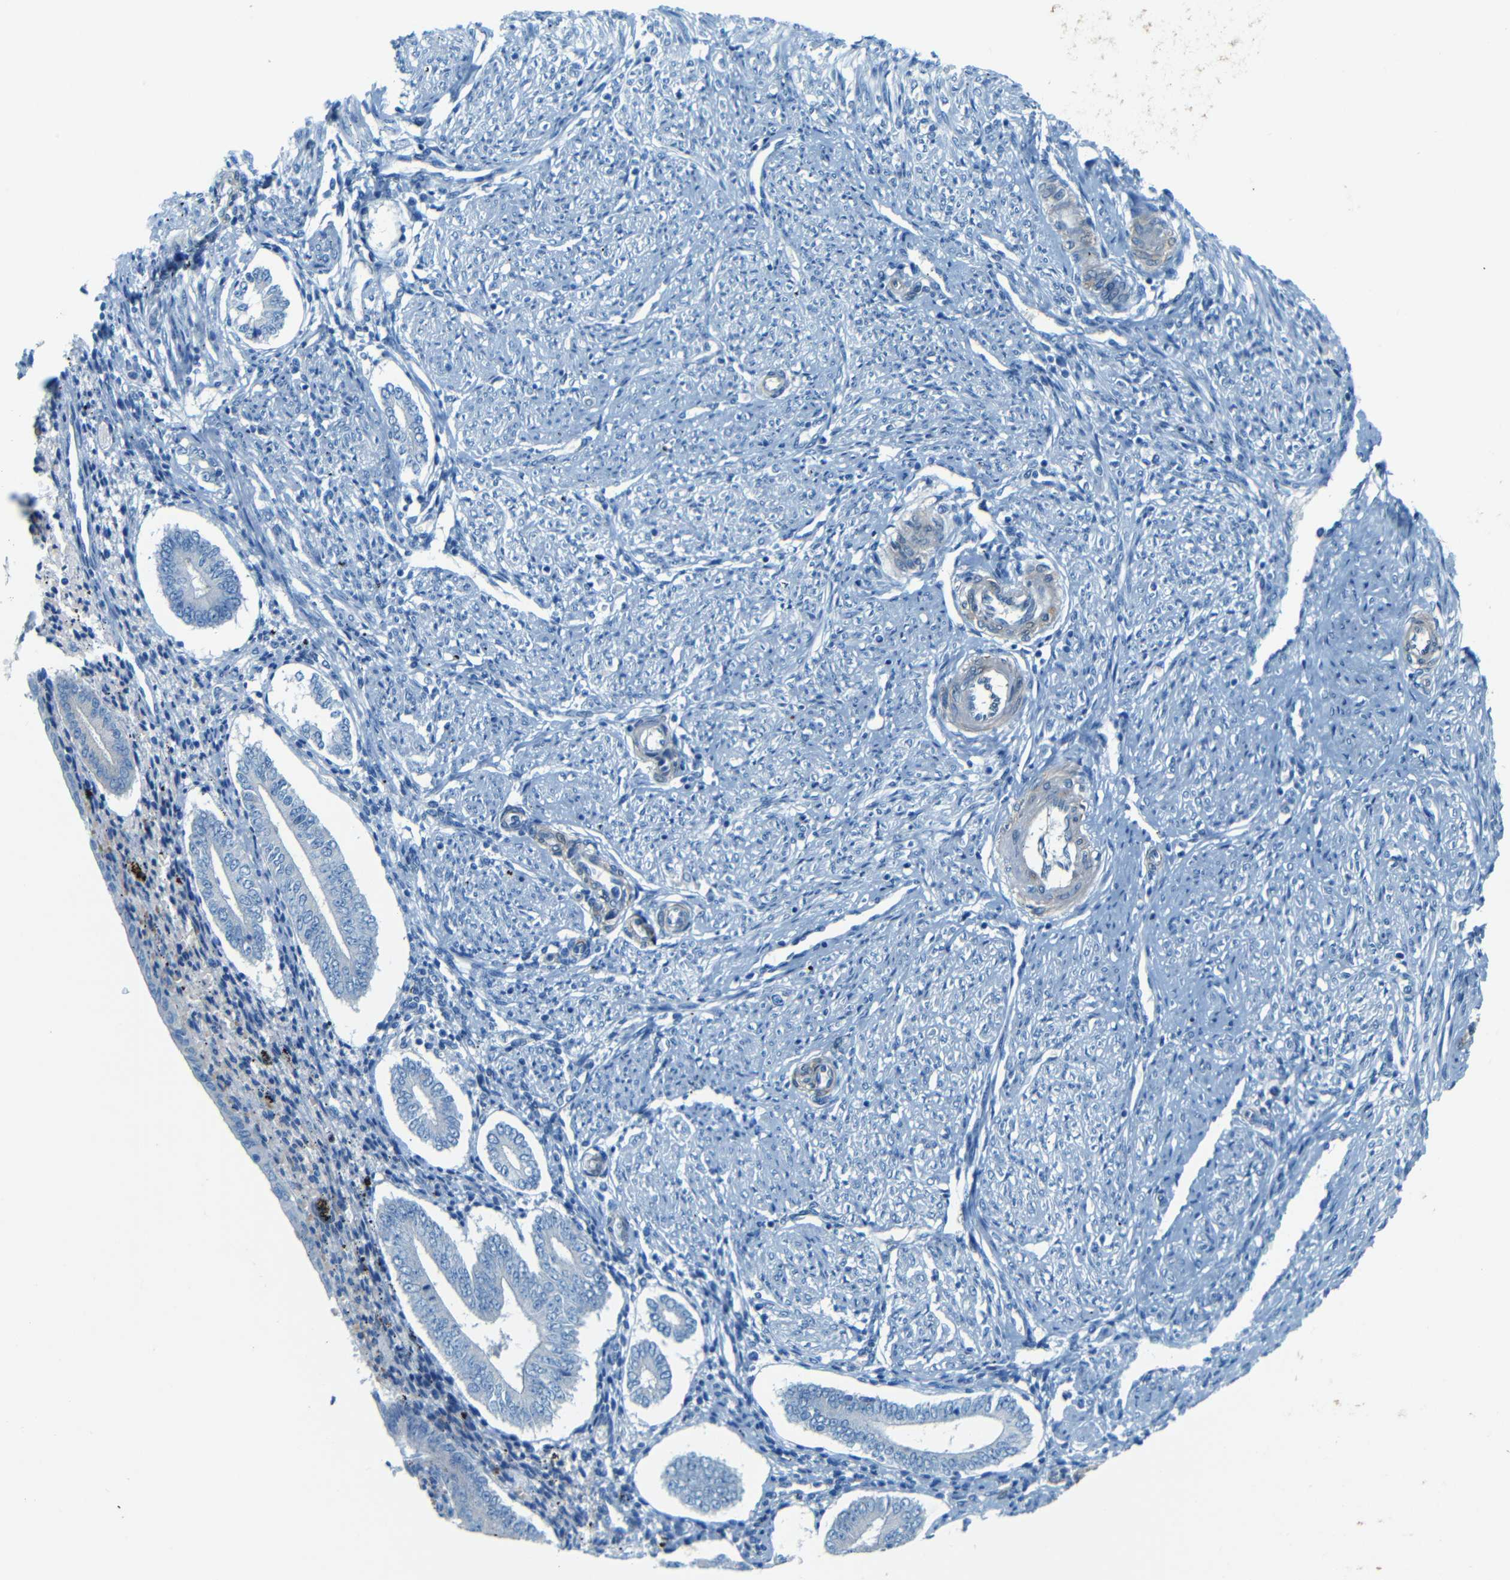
{"staining": {"intensity": "negative", "quantity": "none", "location": "none"}, "tissue": "endometrium", "cell_type": "Cells in endometrial stroma", "image_type": "normal", "snomed": [{"axis": "morphology", "description": "Normal tissue, NOS"}, {"axis": "topography", "description": "Endometrium"}], "caption": "Photomicrograph shows no protein positivity in cells in endometrial stroma of normal endometrium. (Stains: DAB (3,3'-diaminobenzidine) IHC with hematoxylin counter stain, Microscopy: brightfield microscopy at high magnification).", "gene": "MAP2", "patient": {"sex": "female", "age": 42}}